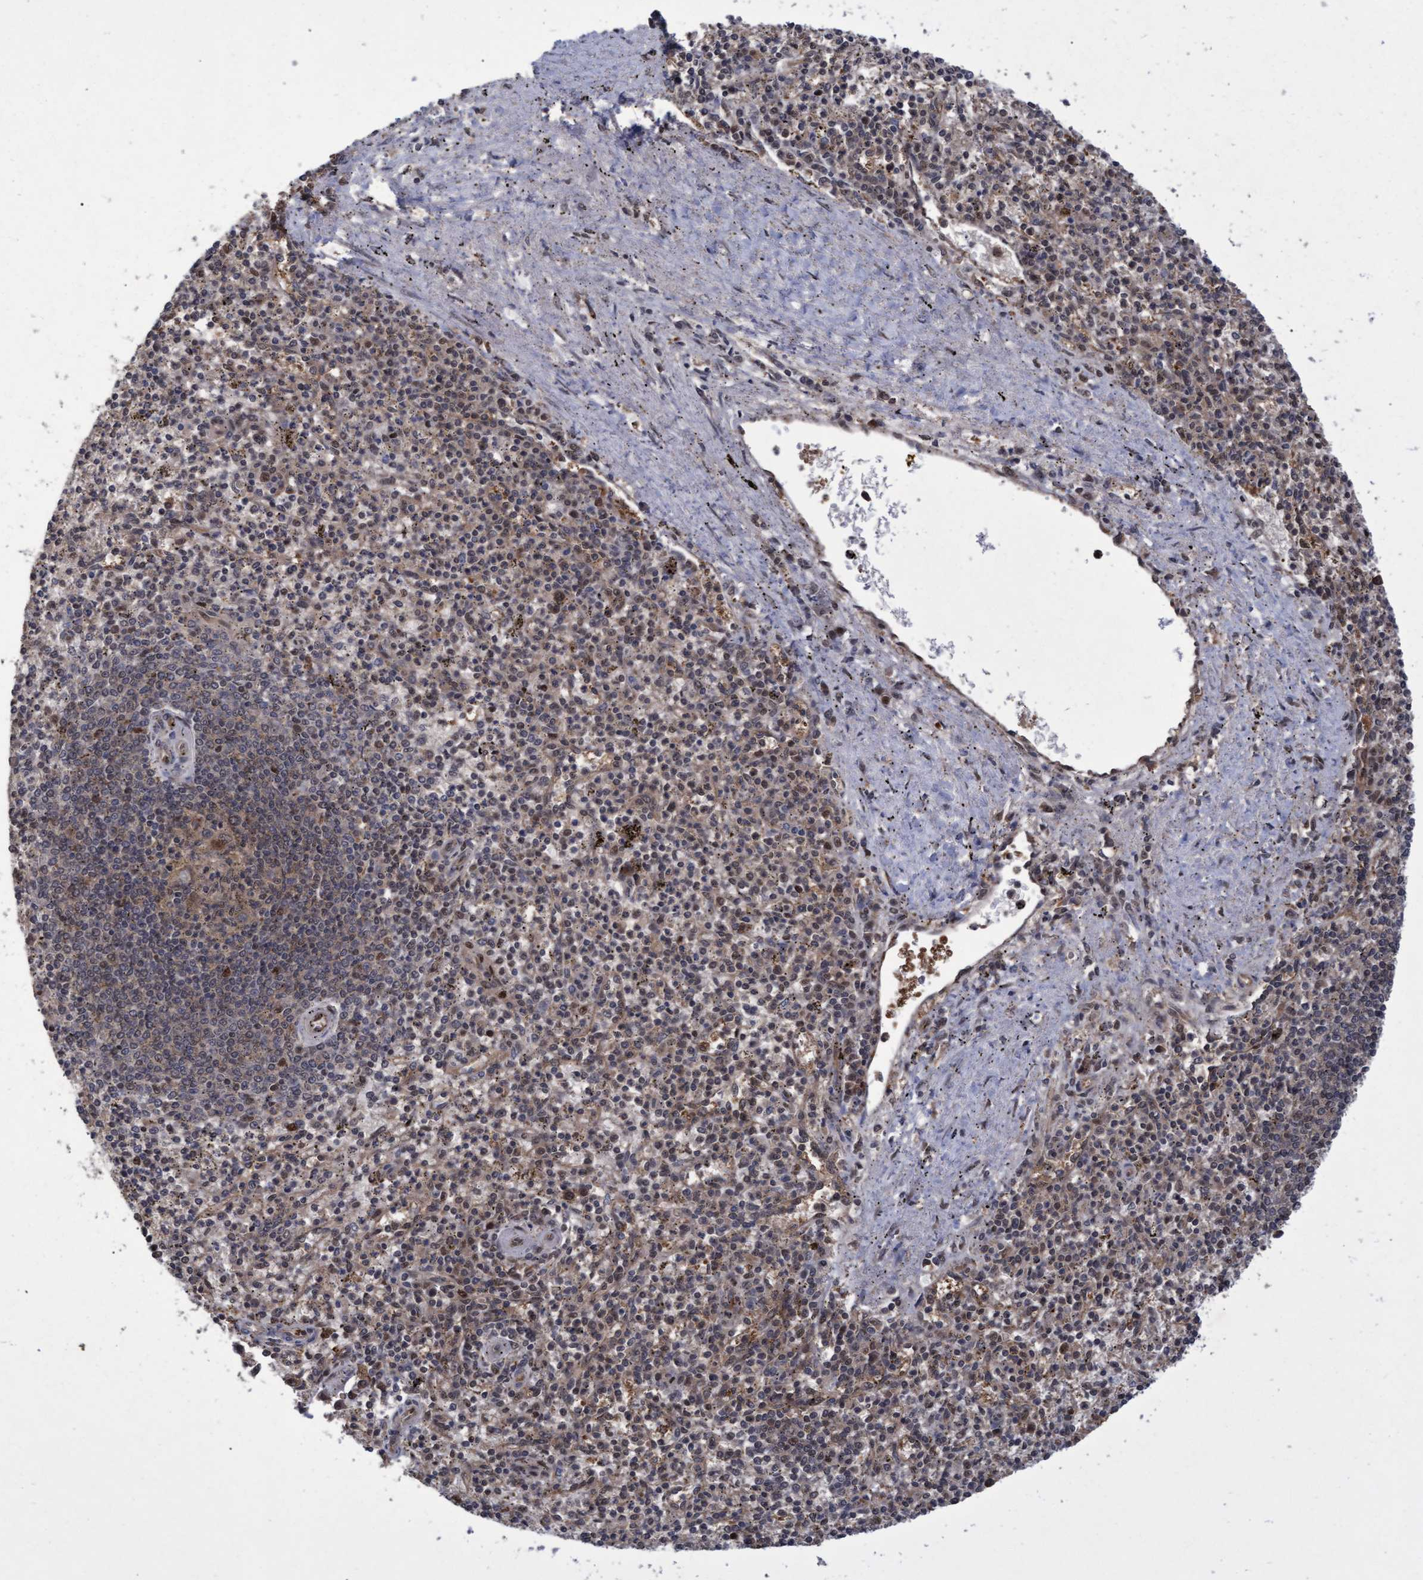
{"staining": {"intensity": "moderate", "quantity": "25%-75%", "location": "cytoplasmic/membranous,nuclear"}, "tissue": "spleen", "cell_type": "Cells in red pulp", "image_type": "normal", "snomed": [{"axis": "morphology", "description": "Normal tissue, NOS"}, {"axis": "topography", "description": "Spleen"}], "caption": "Moderate cytoplasmic/membranous,nuclear protein positivity is seen in approximately 25%-75% of cells in red pulp in spleen.", "gene": "PSMB6", "patient": {"sex": "male", "age": 72}}